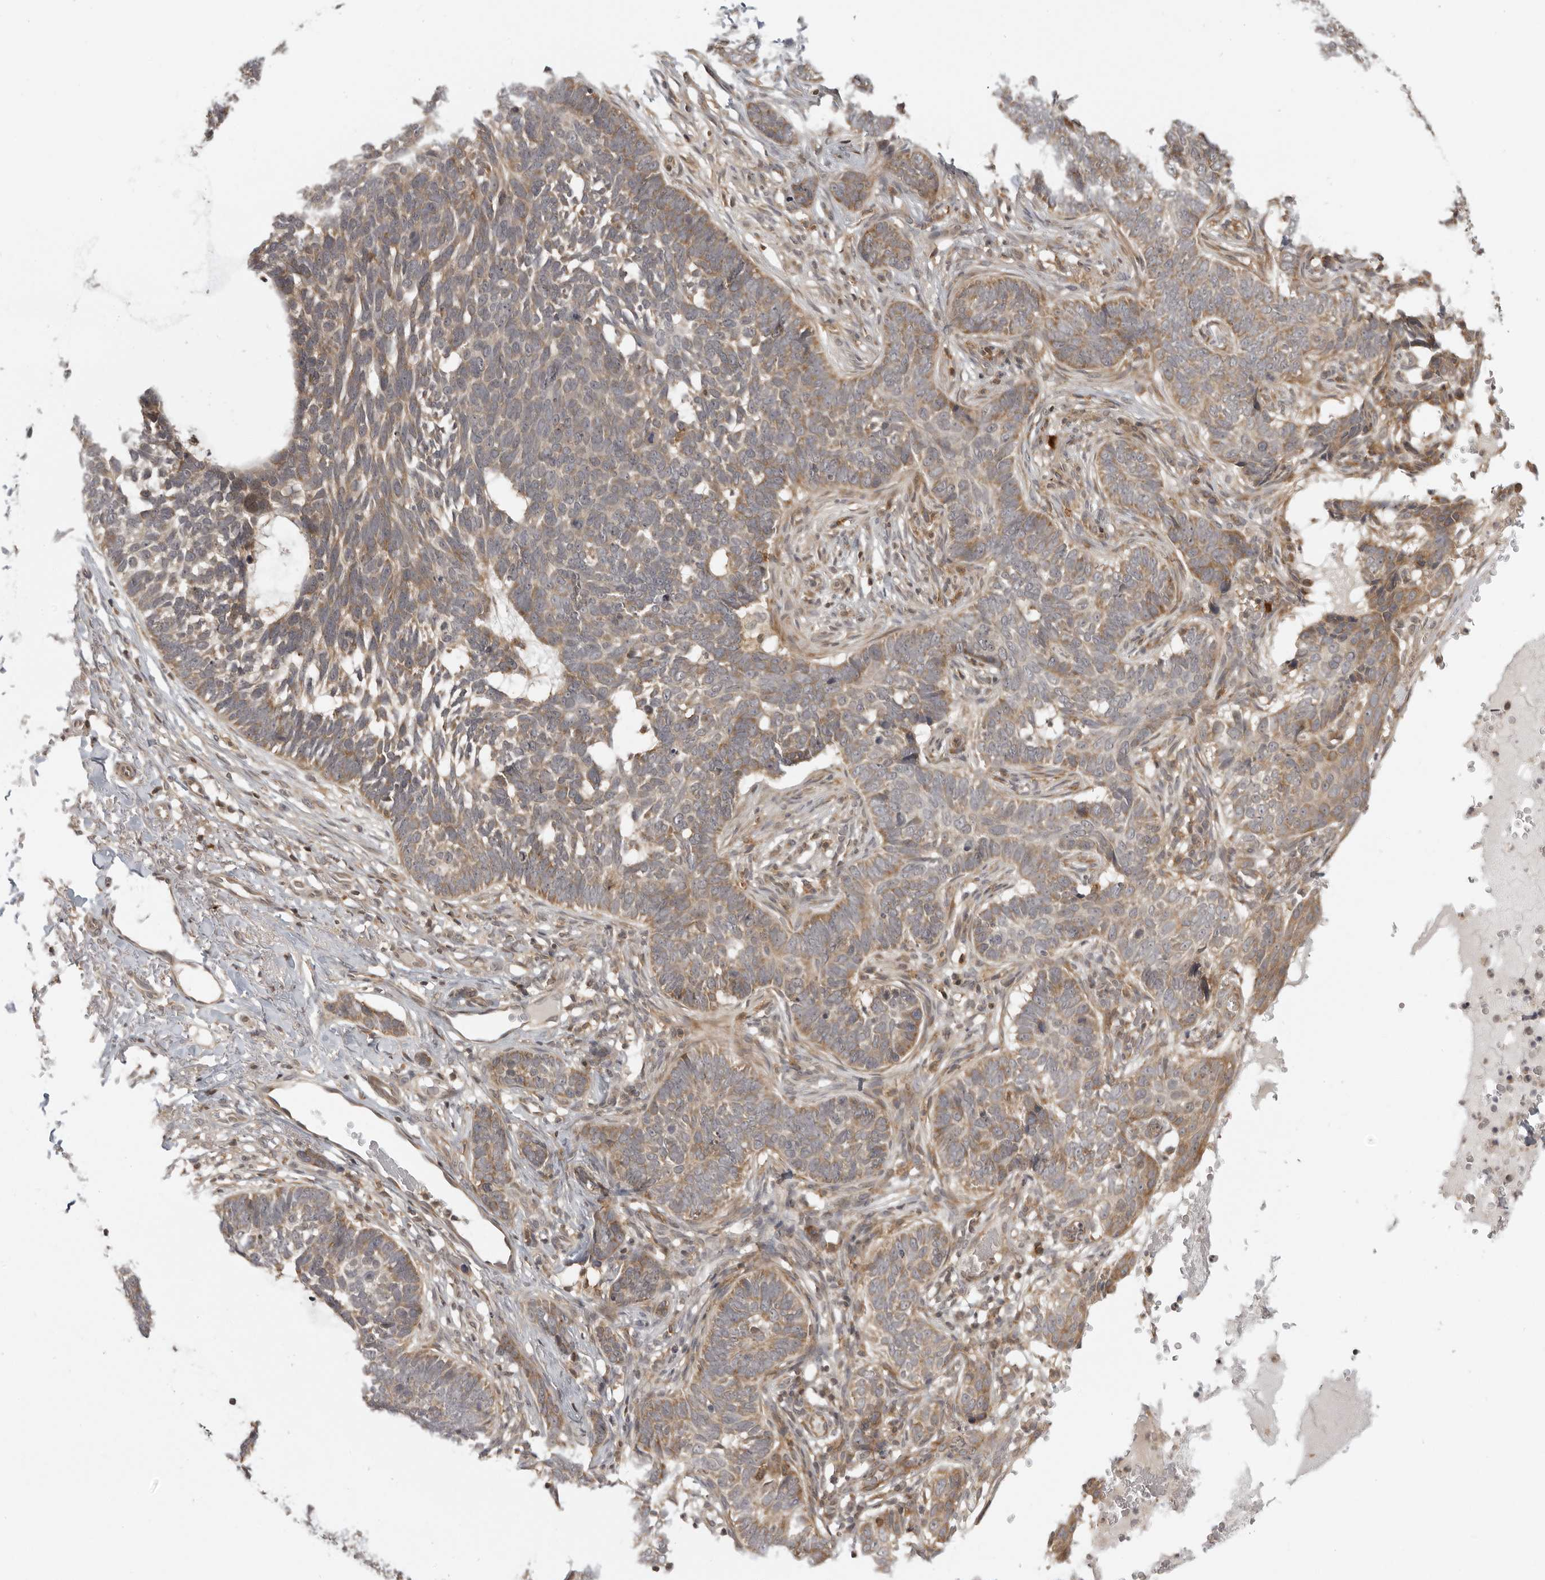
{"staining": {"intensity": "moderate", "quantity": ">75%", "location": "cytoplasmic/membranous"}, "tissue": "skin cancer", "cell_type": "Tumor cells", "image_type": "cancer", "snomed": [{"axis": "morphology", "description": "Normal tissue, NOS"}, {"axis": "morphology", "description": "Basal cell carcinoma"}, {"axis": "topography", "description": "Skin"}], "caption": "Tumor cells reveal medium levels of moderate cytoplasmic/membranous staining in approximately >75% of cells in skin basal cell carcinoma.", "gene": "PRRC2A", "patient": {"sex": "male", "age": 77}}